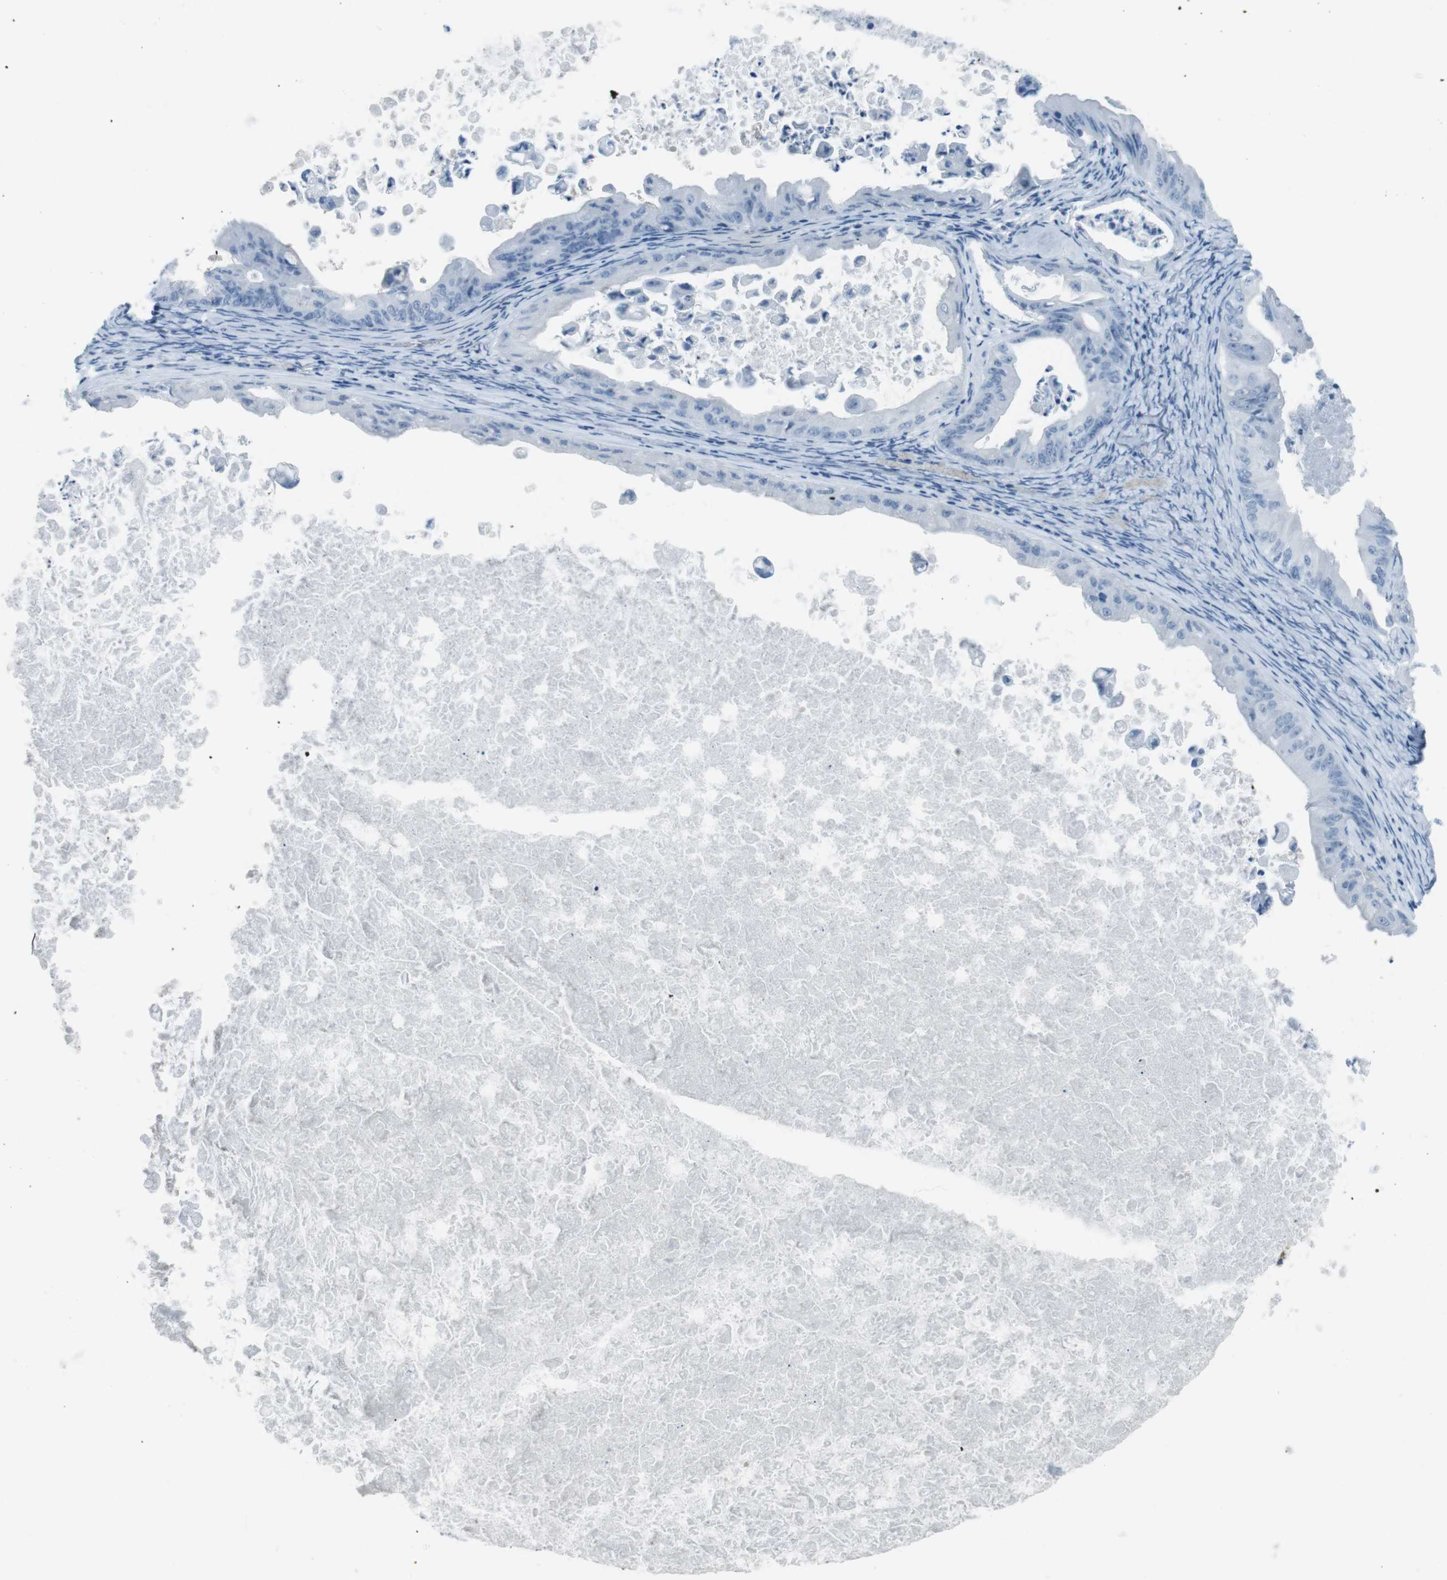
{"staining": {"intensity": "negative", "quantity": "none", "location": "none"}, "tissue": "ovarian cancer", "cell_type": "Tumor cells", "image_type": "cancer", "snomed": [{"axis": "morphology", "description": "Cystadenocarcinoma, mucinous, NOS"}, {"axis": "topography", "description": "Ovary"}], "caption": "Immunohistochemistry photomicrograph of human mucinous cystadenocarcinoma (ovarian) stained for a protein (brown), which shows no expression in tumor cells.", "gene": "TMEM207", "patient": {"sex": "female", "age": 37}}